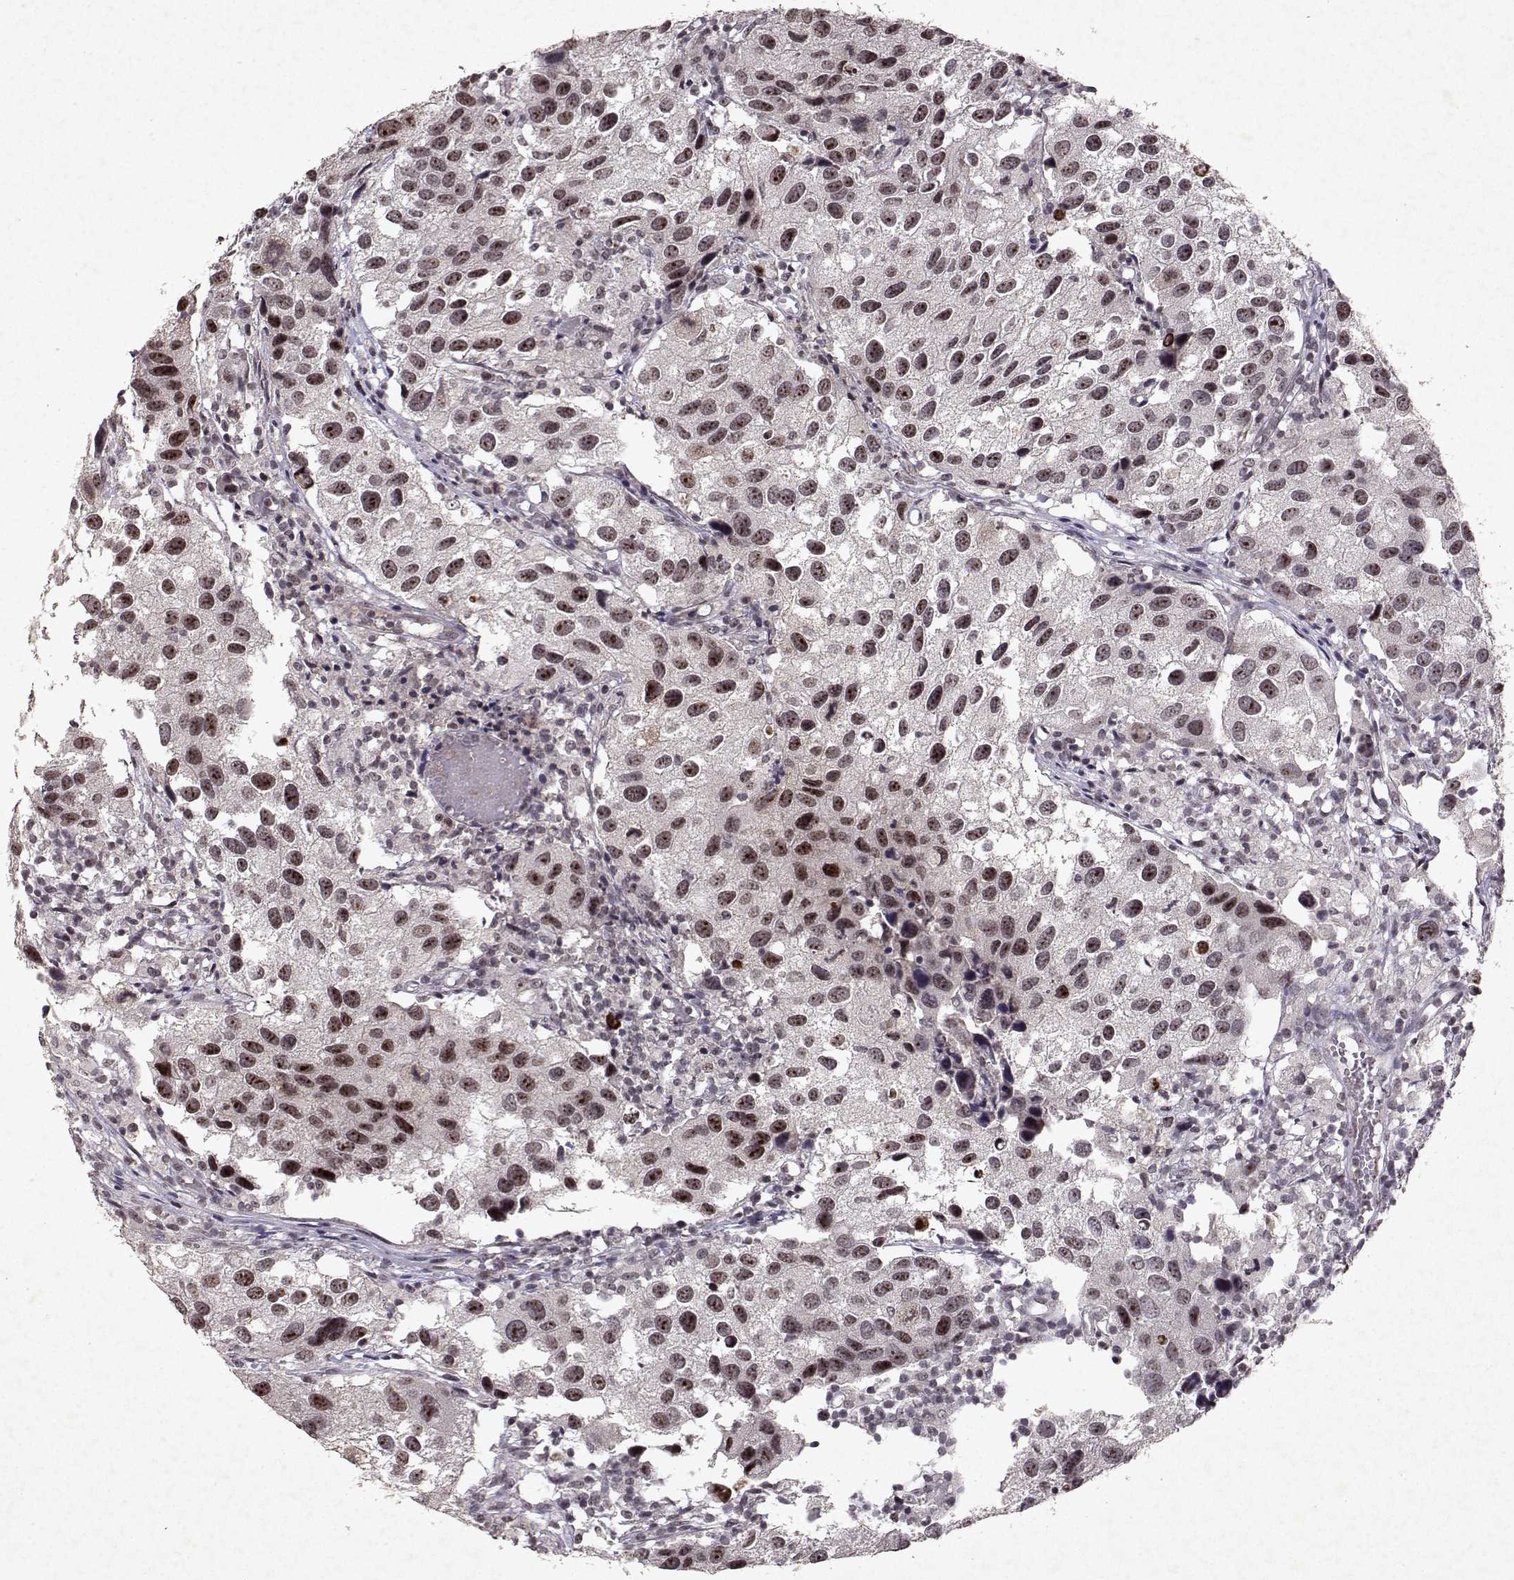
{"staining": {"intensity": "moderate", "quantity": "<25%", "location": "nuclear"}, "tissue": "urothelial cancer", "cell_type": "Tumor cells", "image_type": "cancer", "snomed": [{"axis": "morphology", "description": "Urothelial carcinoma, High grade"}, {"axis": "topography", "description": "Urinary bladder"}], "caption": "Urothelial cancer stained with immunohistochemistry reveals moderate nuclear staining in approximately <25% of tumor cells.", "gene": "DDX56", "patient": {"sex": "male", "age": 79}}